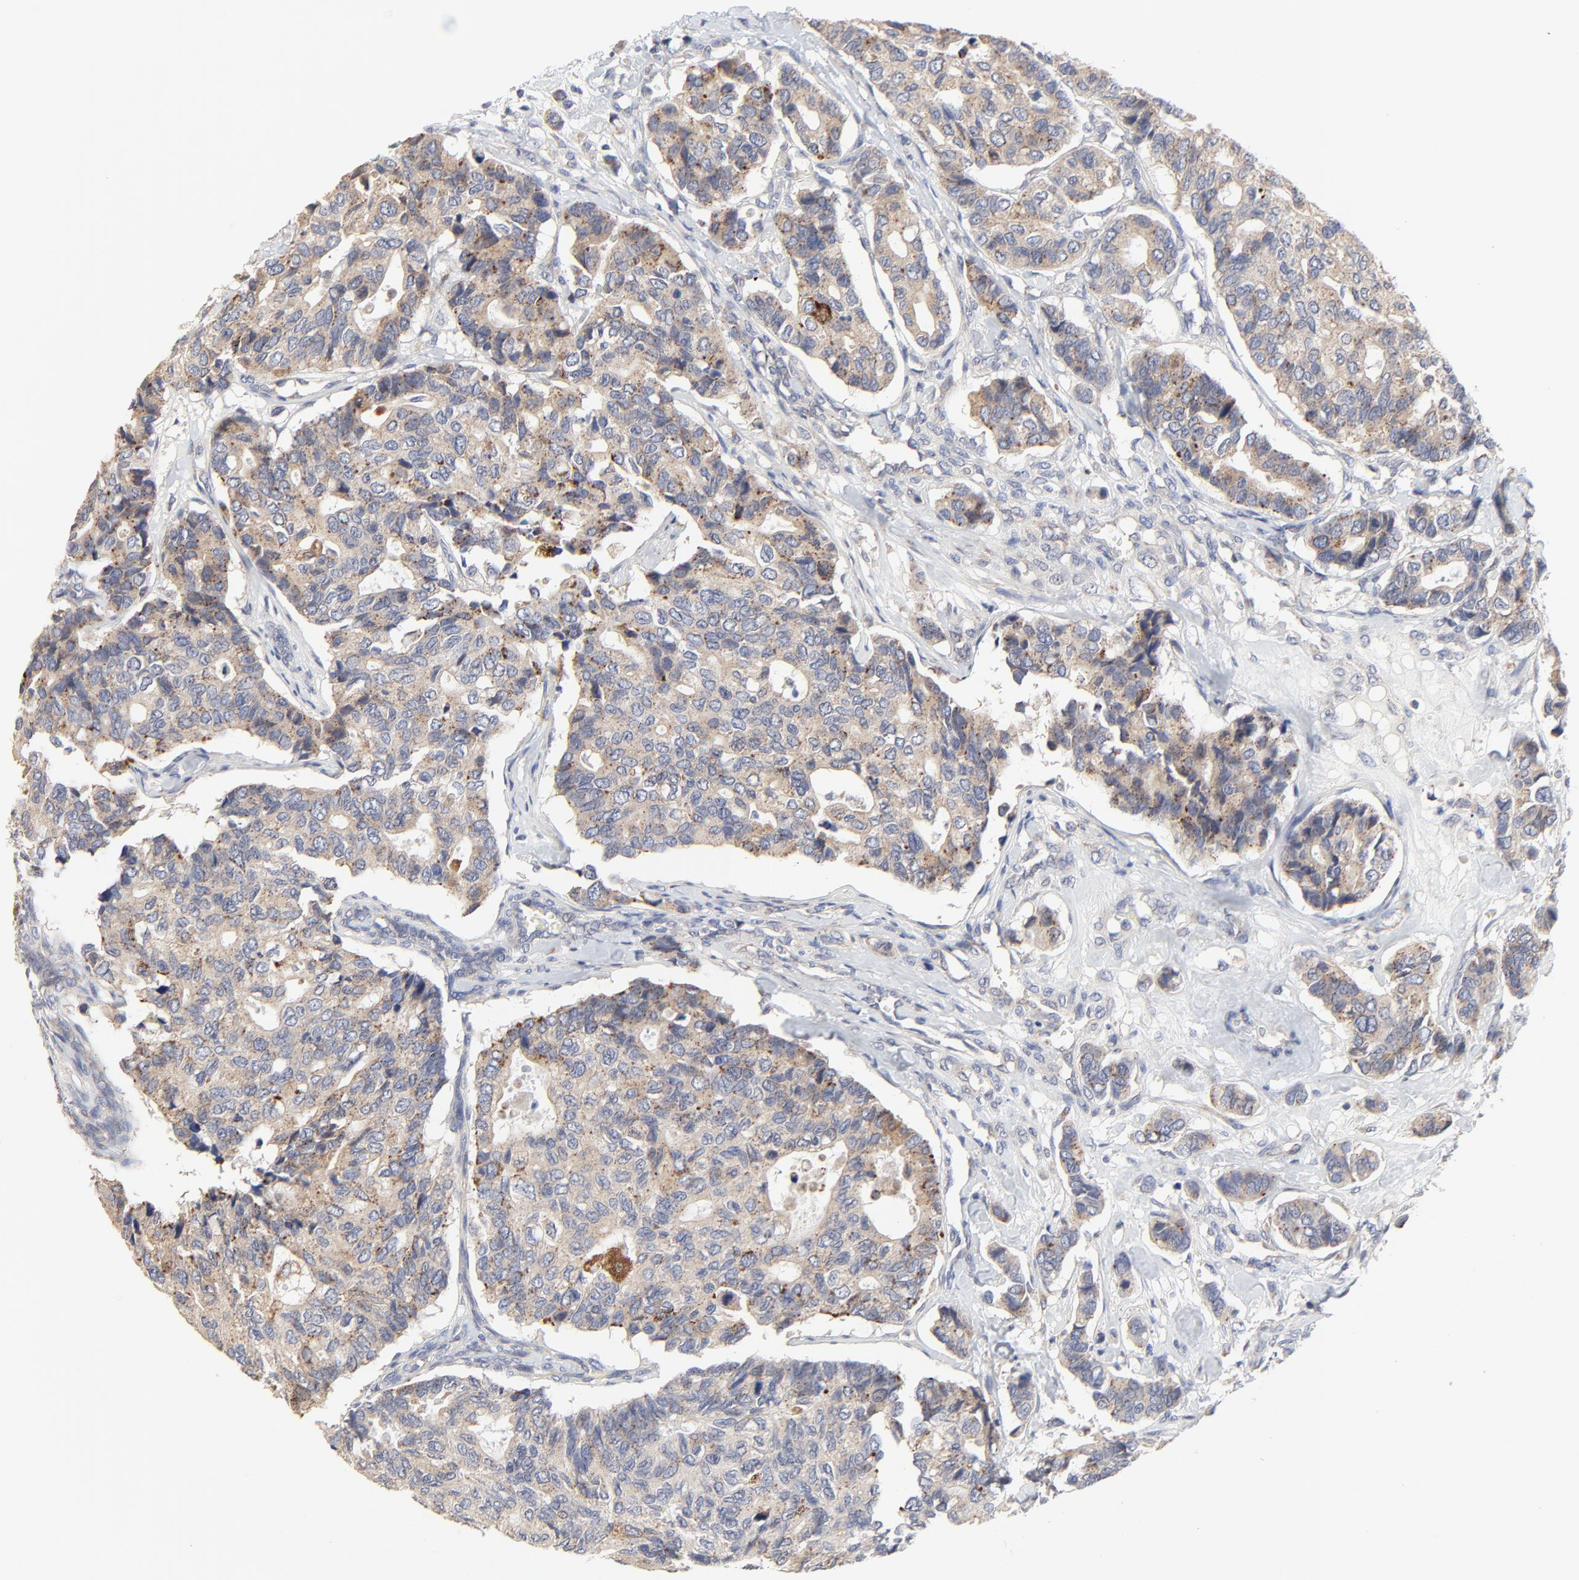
{"staining": {"intensity": "moderate", "quantity": ">75%", "location": "cytoplasmic/membranous"}, "tissue": "breast cancer", "cell_type": "Tumor cells", "image_type": "cancer", "snomed": [{"axis": "morphology", "description": "Duct carcinoma"}, {"axis": "topography", "description": "Breast"}], "caption": "Immunohistochemical staining of intraductal carcinoma (breast) shows moderate cytoplasmic/membranous protein positivity in approximately >75% of tumor cells.", "gene": "DHRSX", "patient": {"sex": "female", "age": 69}}